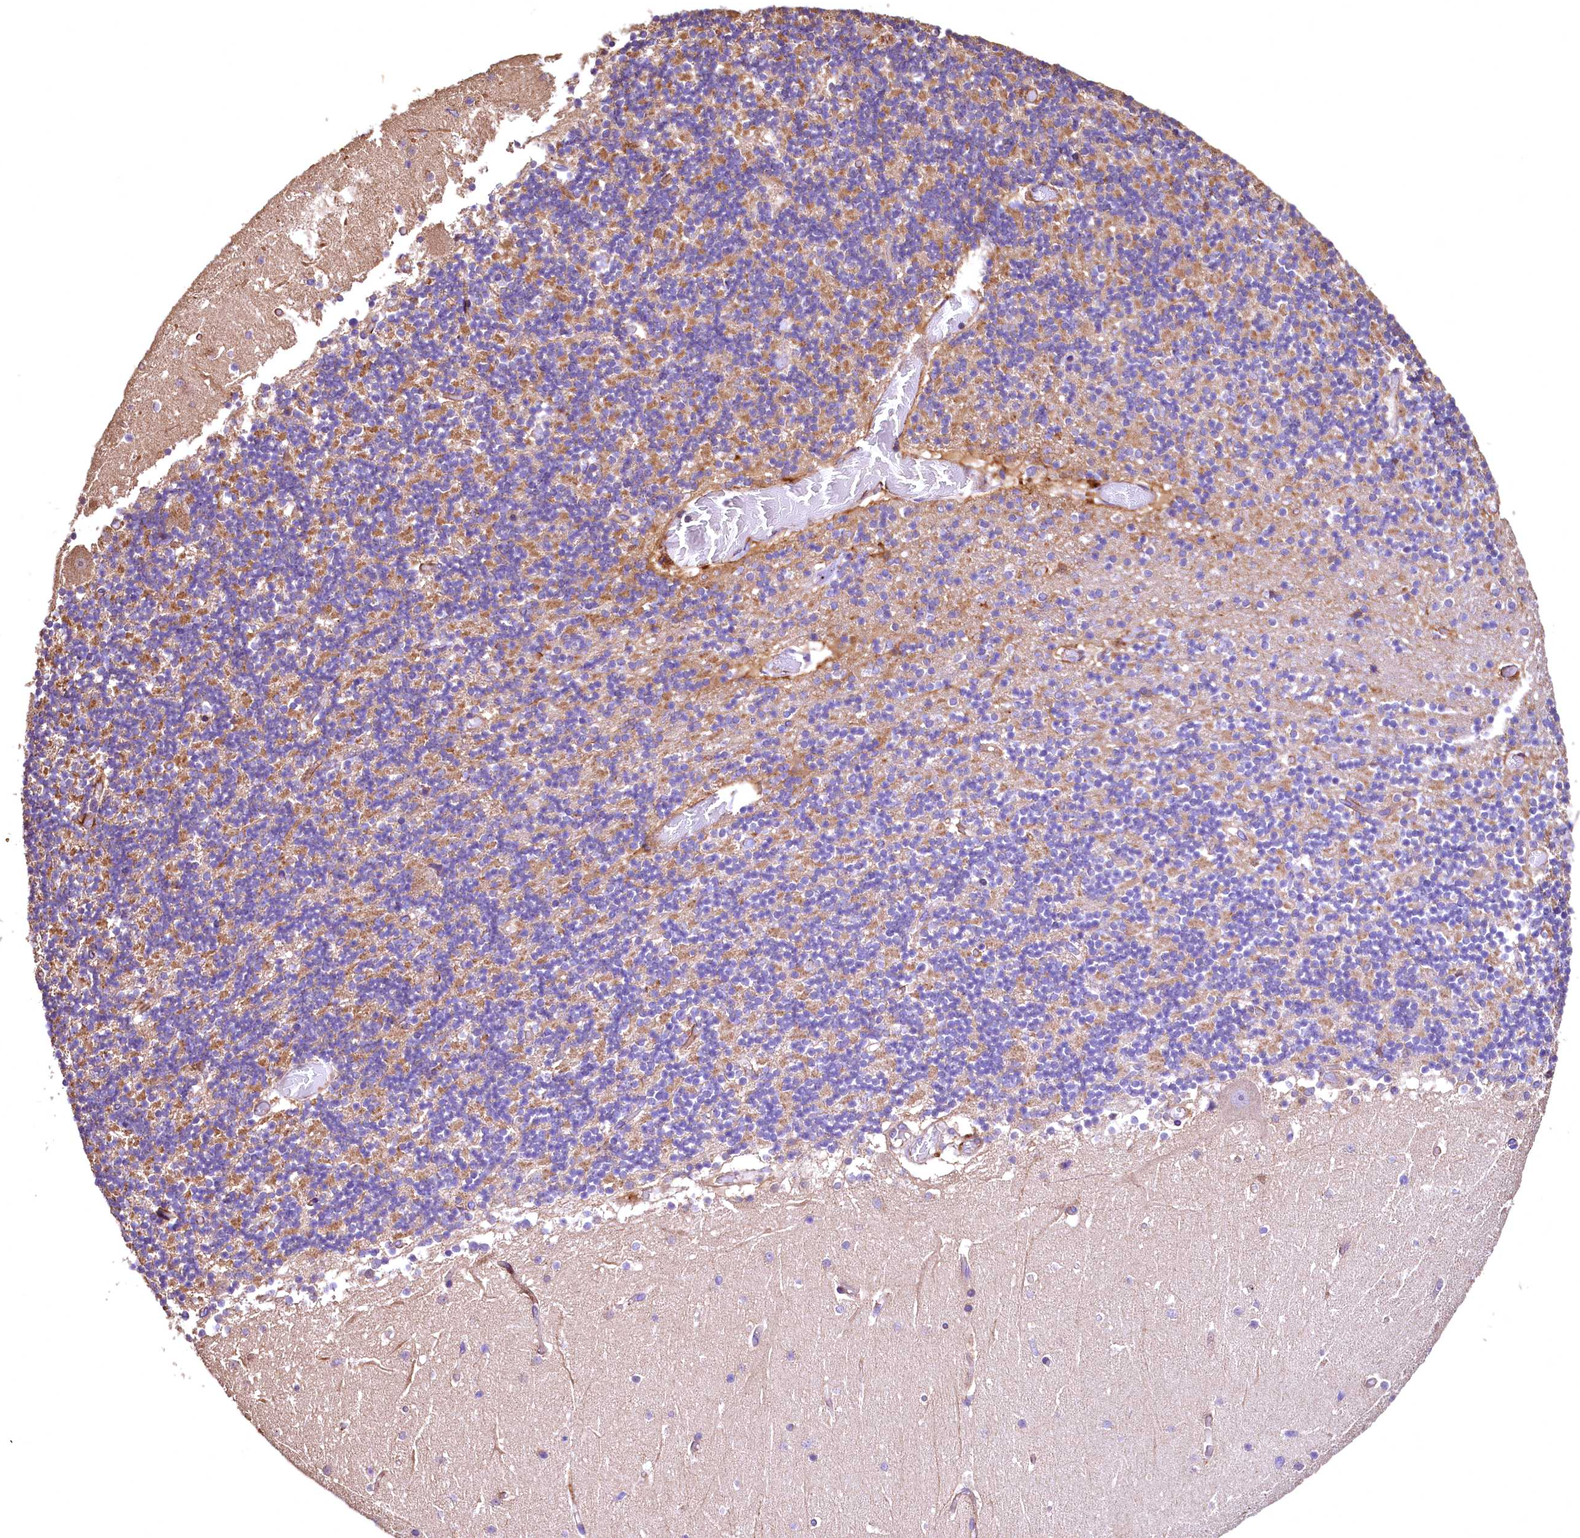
{"staining": {"intensity": "moderate", "quantity": "<25%", "location": "cytoplasmic/membranous"}, "tissue": "cerebellum", "cell_type": "Cells in granular layer", "image_type": "normal", "snomed": [{"axis": "morphology", "description": "Normal tissue, NOS"}, {"axis": "topography", "description": "Cerebellum"}], "caption": "The micrograph exhibits immunohistochemical staining of unremarkable cerebellum. There is moderate cytoplasmic/membranous positivity is seen in about <25% of cells in granular layer.", "gene": "RASSF1", "patient": {"sex": "female", "age": 28}}